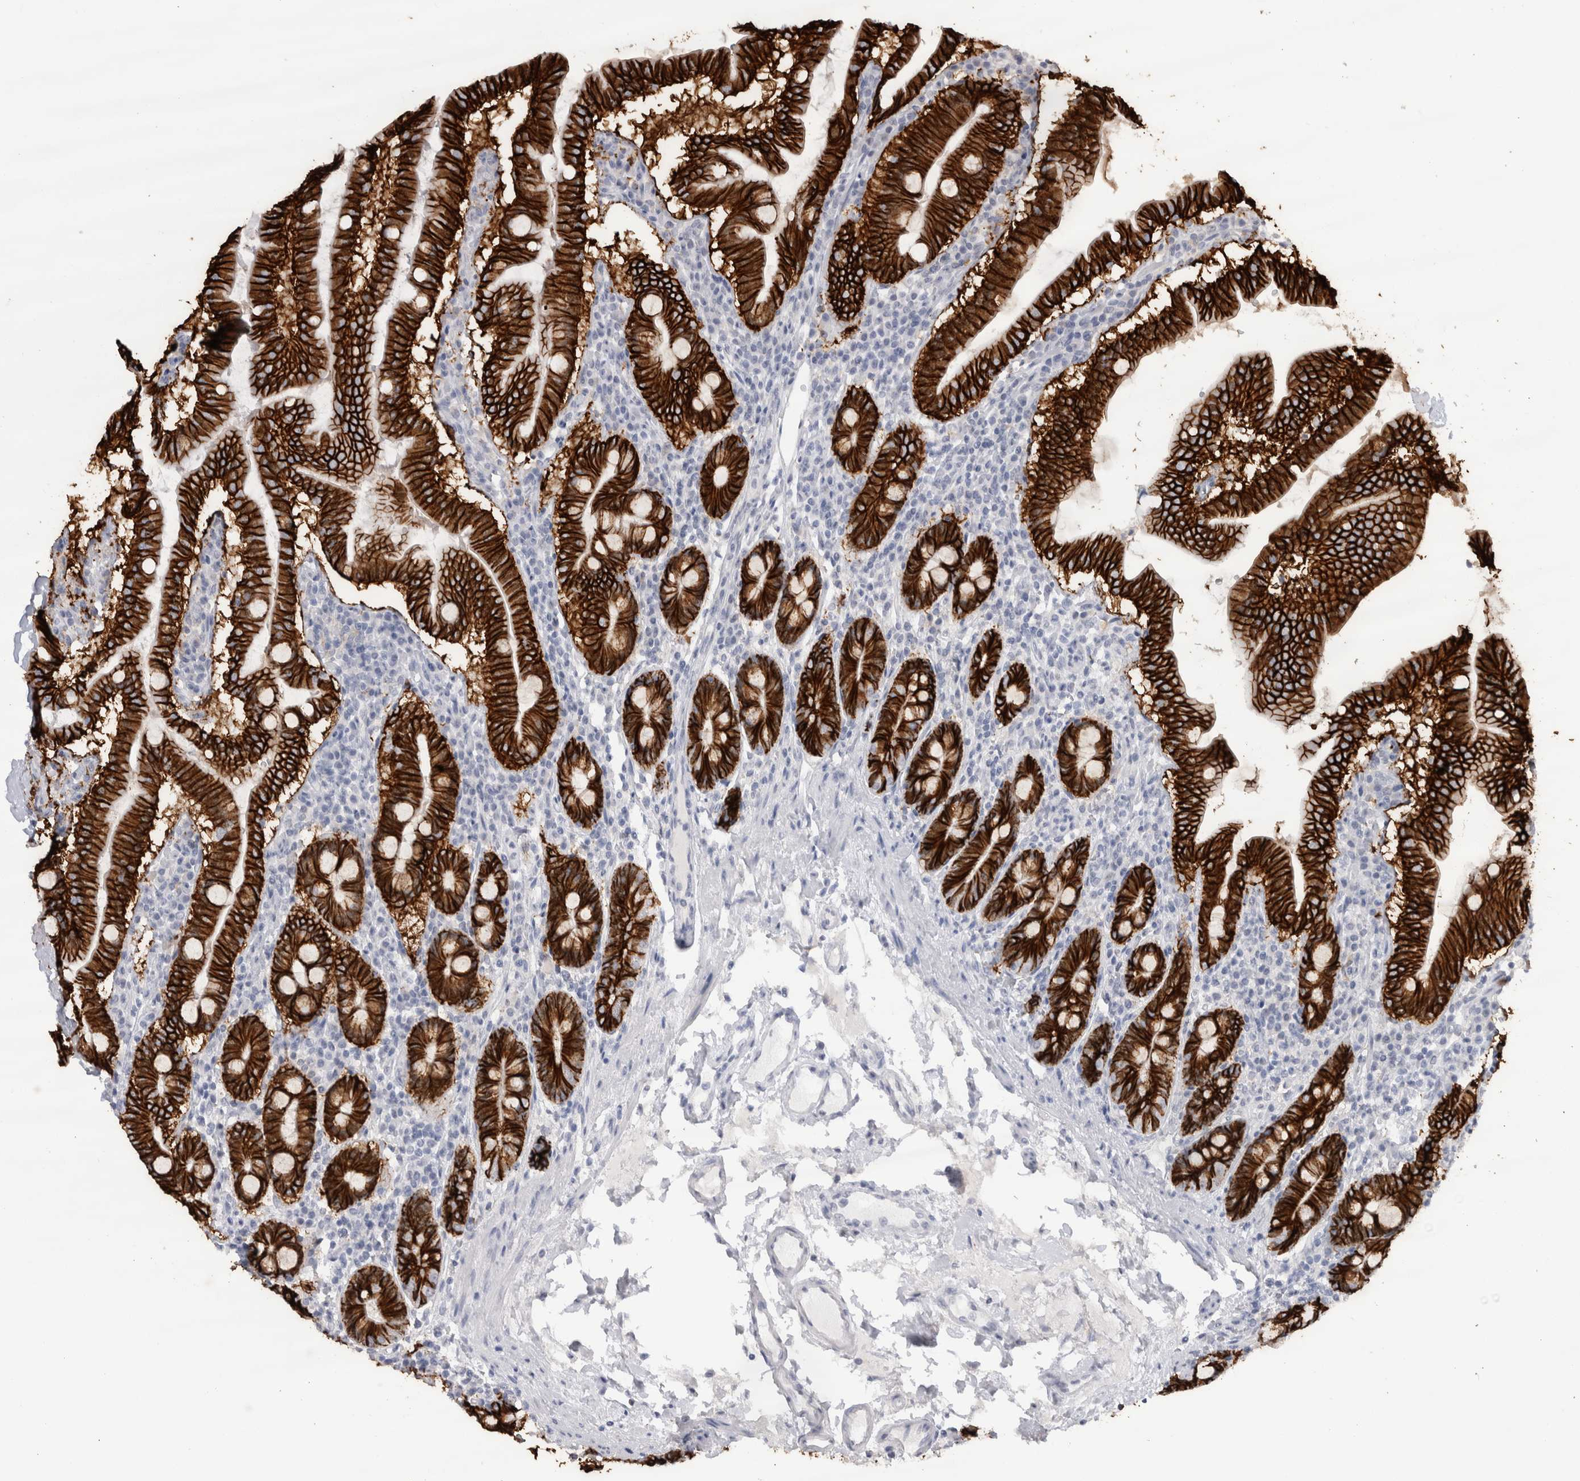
{"staining": {"intensity": "strong", "quantity": ">75%", "location": "cytoplasmic/membranous"}, "tissue": "duodenum", "cell_type": "Glandular cells", "image_type": "normal", "snomed": [{"axis": "morphology", "description": "Normal tissue, NOS"}, {"axis": "morphology", "description": "Adenocarcinoma, NOS"}, {"axis": "topography", "description": "Pancreas"}, {"axis": "topography", "description": "Duodenum"}], "caption": "A brown stain highlights strong cytoplasmic/membranous positivity of a protein in glandular cells of benign duodenum. (brown staining indicates protein expression, while blue staining denotes nuclei).", "gene": "CDH17", "patient": {"sex": "male", "age": 50}}